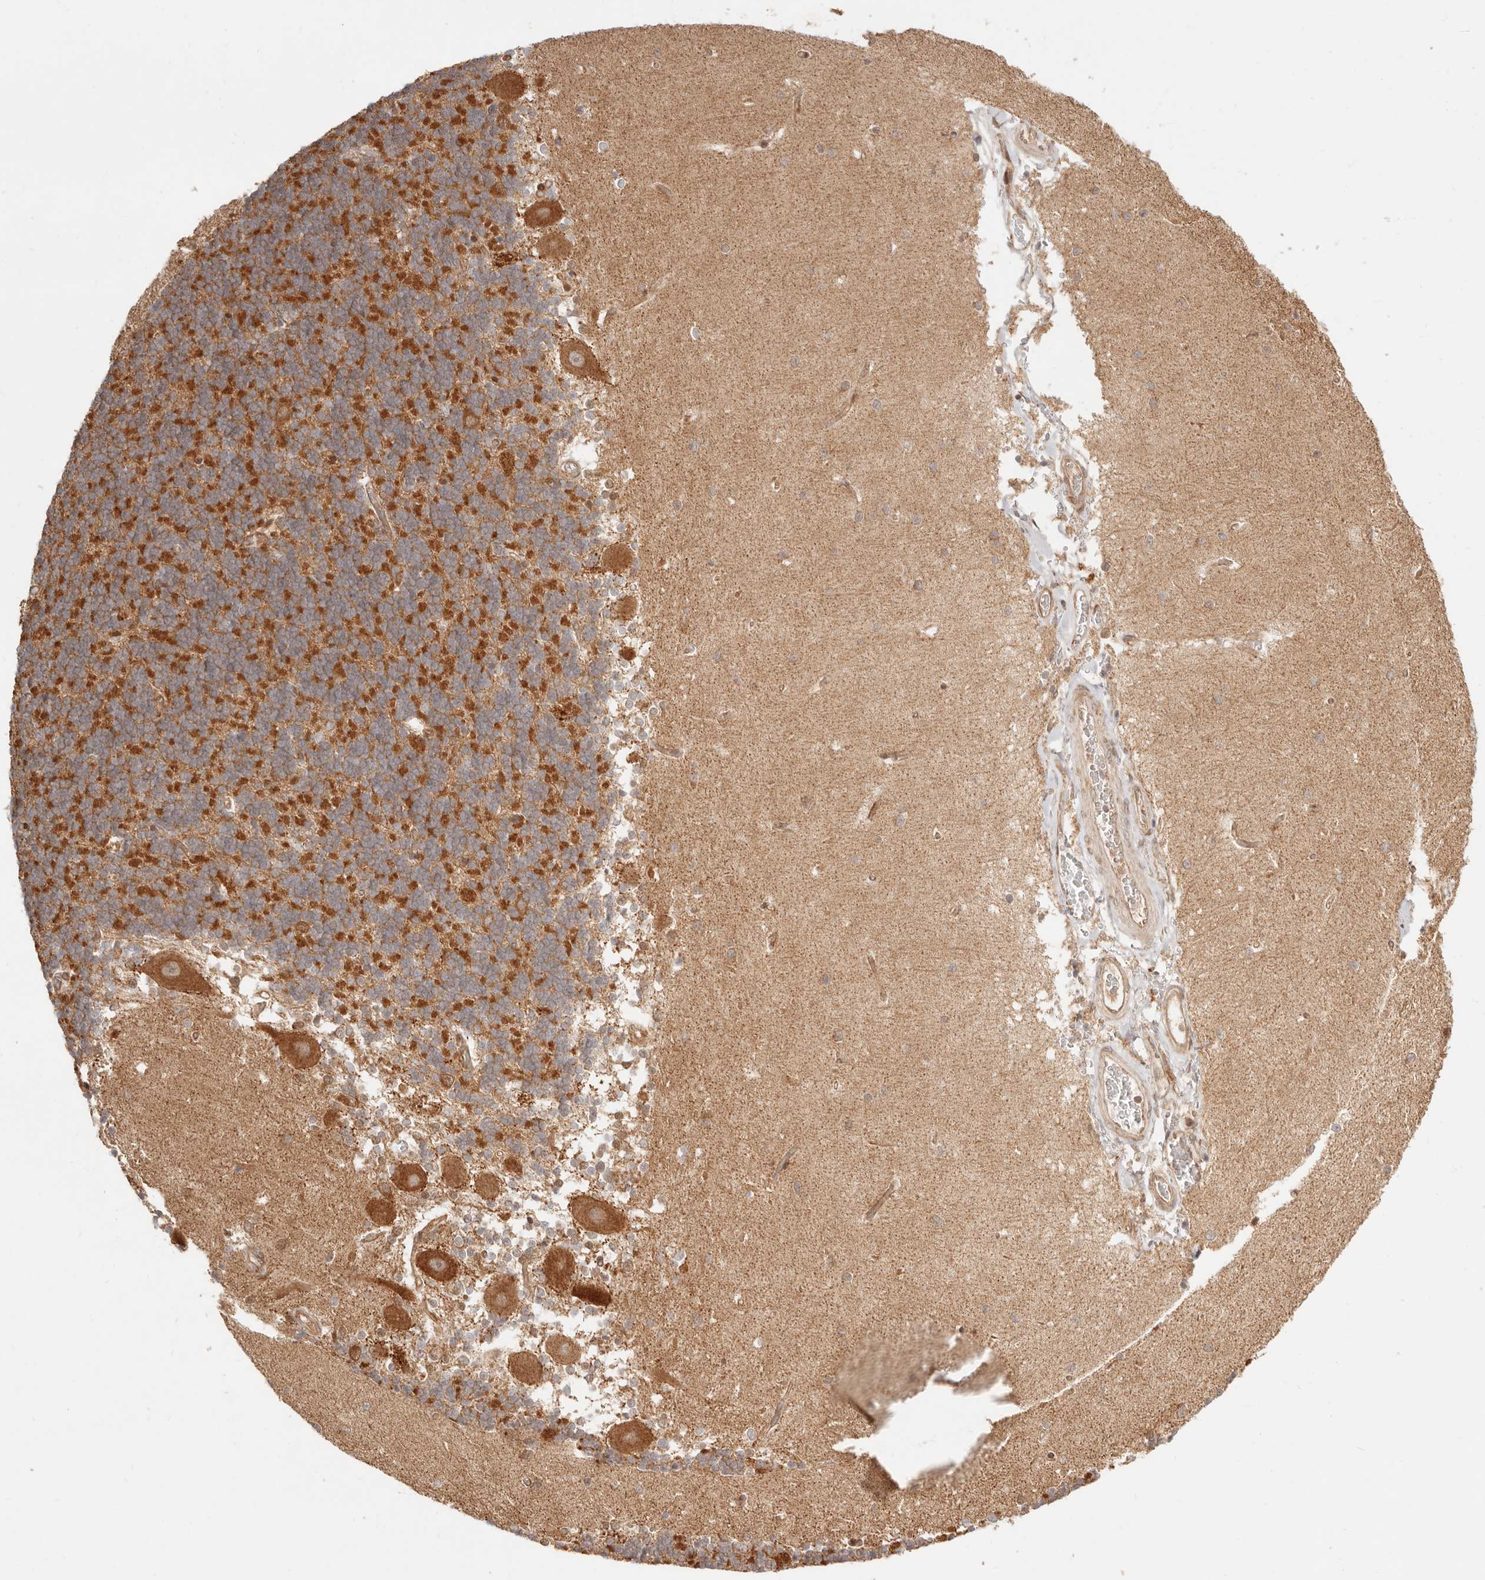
{"staining": {"intensity": "moderate", "quantity": "<25%", "location": "cytoplasmic/membranous"}, "tissue": "cerebellum", "cell_type": "Cells in granular layer", "image_type": "normal", "snomed": [{"axis": "morphology", "description": "Normal tissue, NOS"}, {"axis": "topography", "description": "Cerebellum"}], "caption": "IHC (DAB) staining of normal cerebellum demonstrates moderate cytoplasmic/membranous protein positivity in about <25% of cells in granular layer. The staining is performed using DAB brown chromogen to label protein expression. The nuclei are counter-stained blue using hematoxylin.", "gene": "BAALC", "patient": {"sex": "male", "age": 37}}